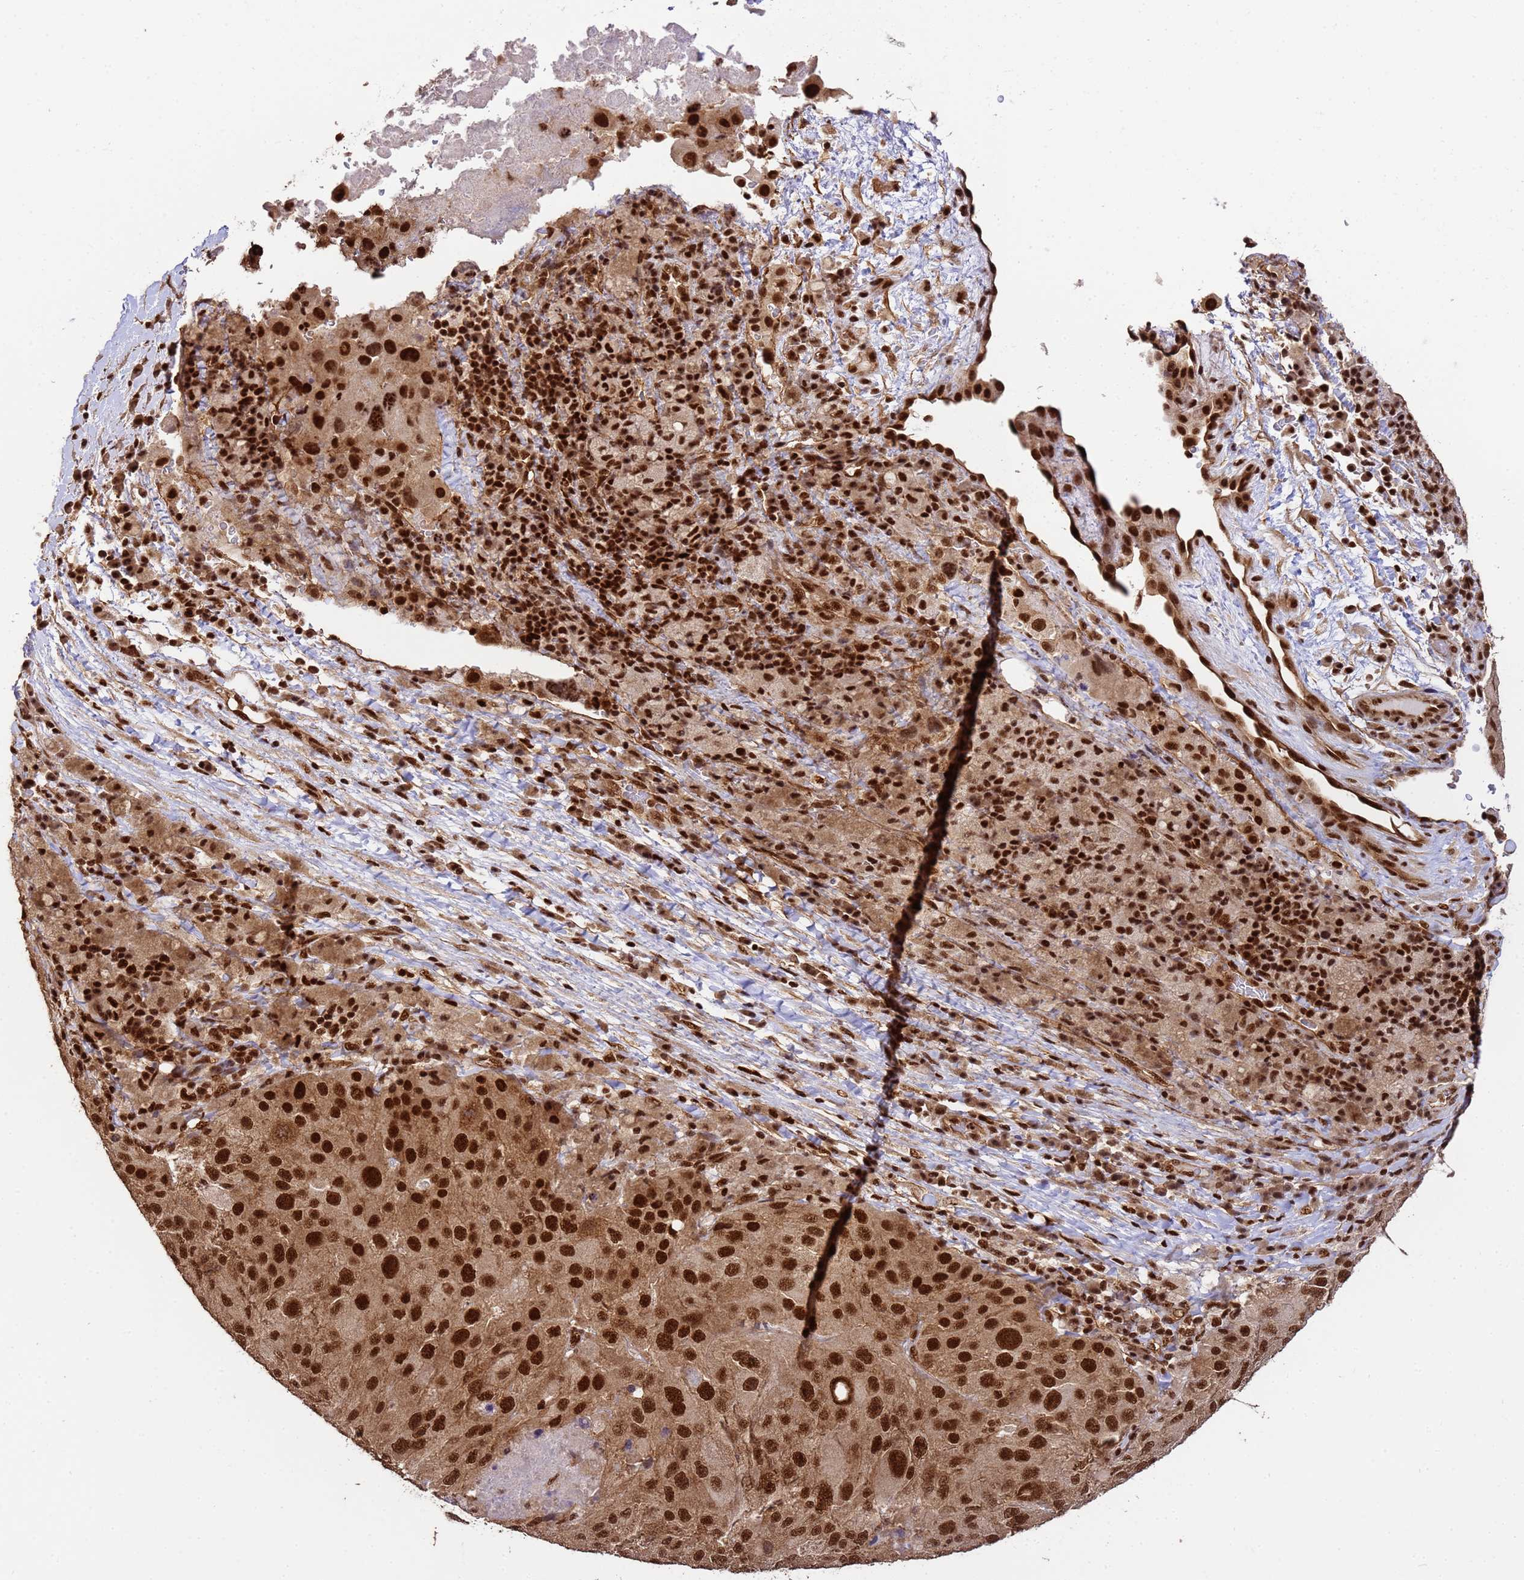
{"staining": {"intensity": "strong", "quantity": ">75%", "location": "cytoplasmic/membranous,nuclear"}, "tissue": "melanoma", "cell_type": "Tumor cells", "image_type": "cancer", "snomed": [{"axis": "morphology", "description": "Malignant melanoma, Metastatic site"}, {"axis": "topography", "description": "Lymph node"}], "caption": "About >75% of tumor cells in human melanoma exhibit strong cytoplasmic/membranous and nuclear protein expression as visualized by brown immunohistochemical staining.", "gene": "SYF2", "patient": {"sex": "male", "age": 62}}